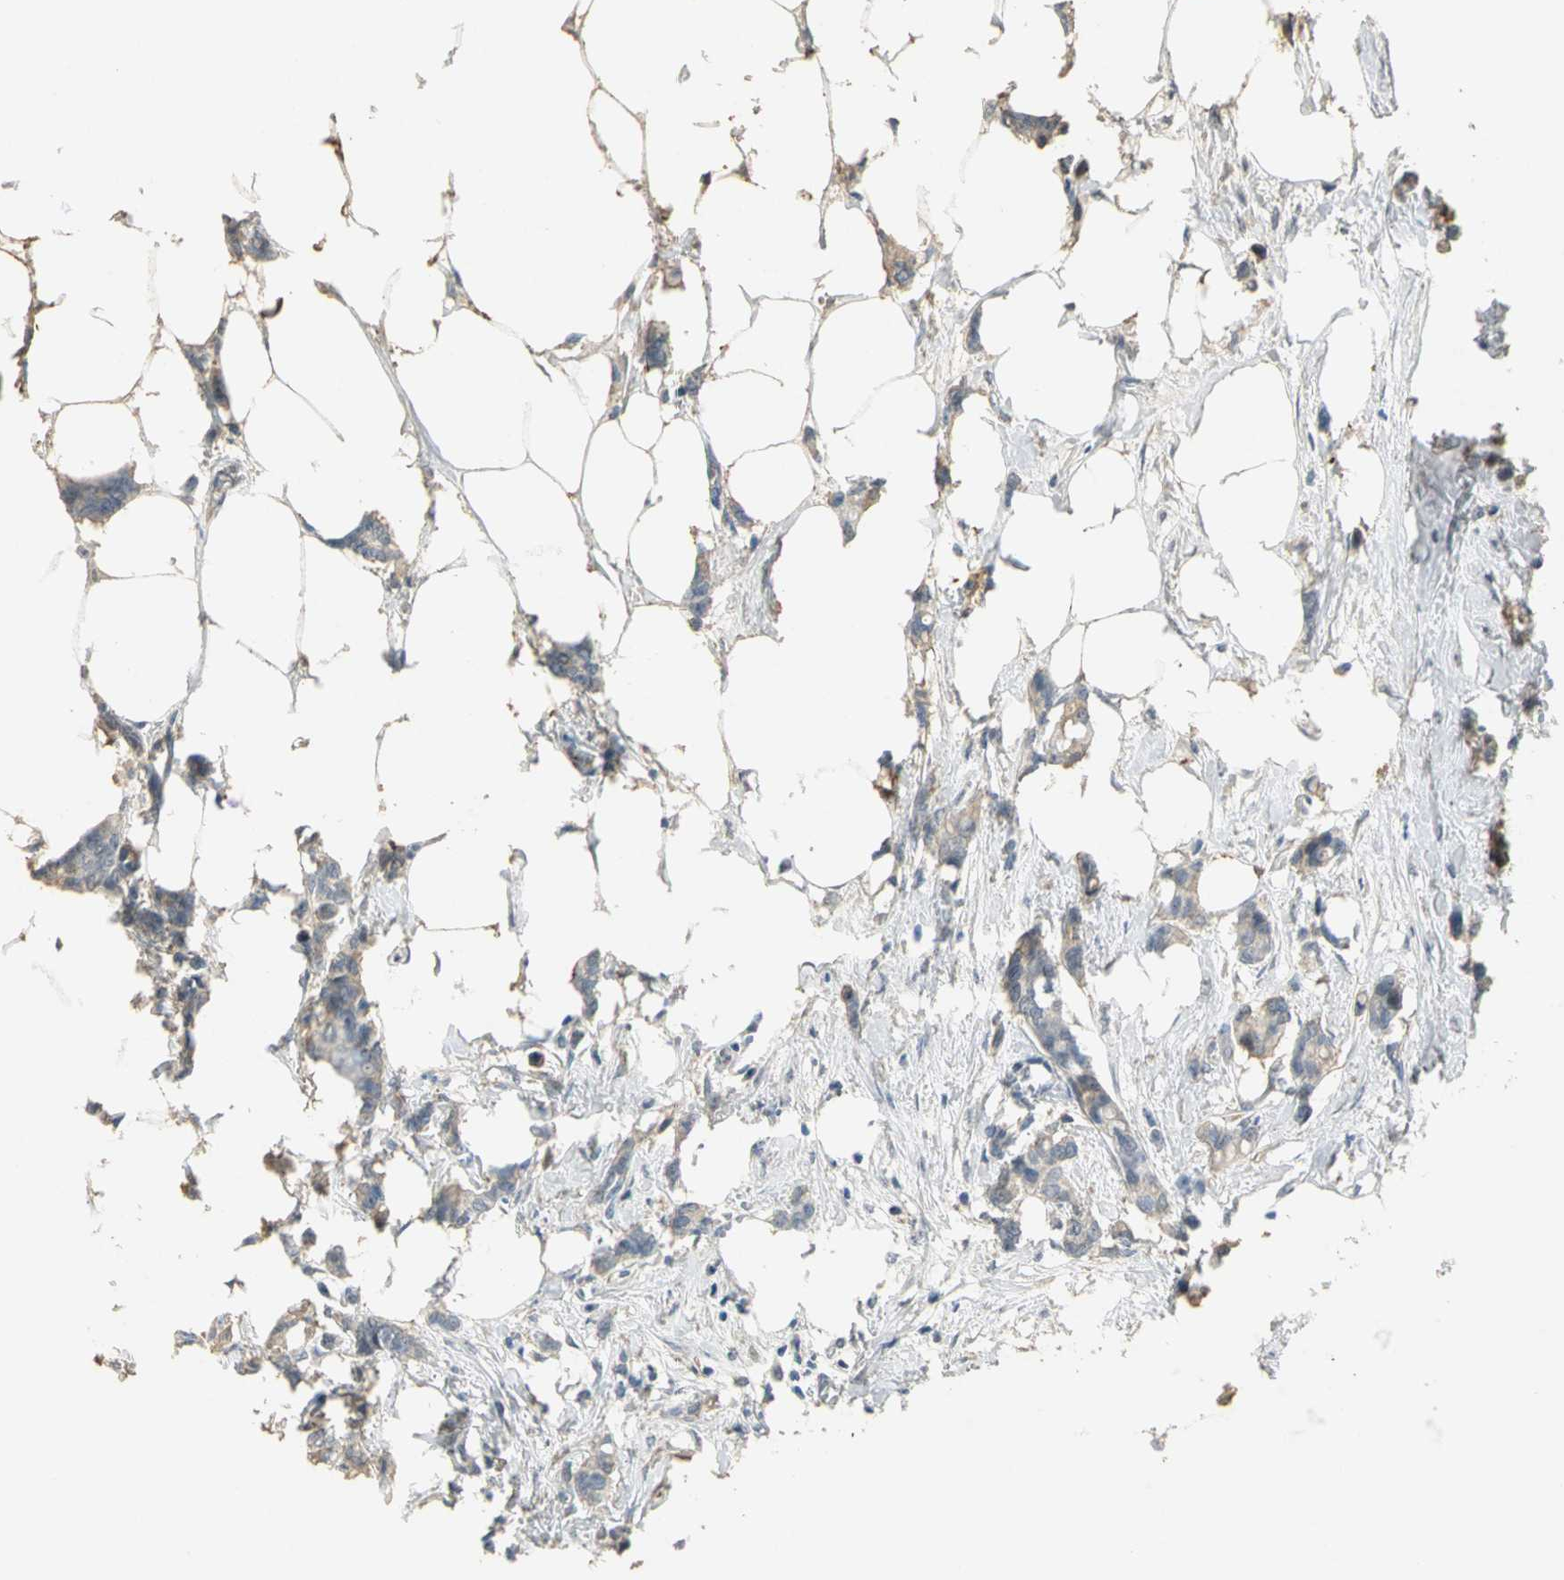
{"staining": {"intensity": "moderate", "quantity": ">75%", "location": "cytoplasmic/membranous"}, "tissue": "breast cancer", "cell_type": "Tumor cells", "image_type": "cancer", "snomed": [{"axis": "morphology", "description": "Duct carcinoma"}, {"axis": "topography", "description": "Breast"}], "caption": "Protein expression analysis of breast cancer (infiltrating ductal carcinoma) displays moderate cytoplasmic/membranous expression in about >75% of tumor cells.", "gene": "GYG2", "patient": {"sex": "female", "age": 84}}